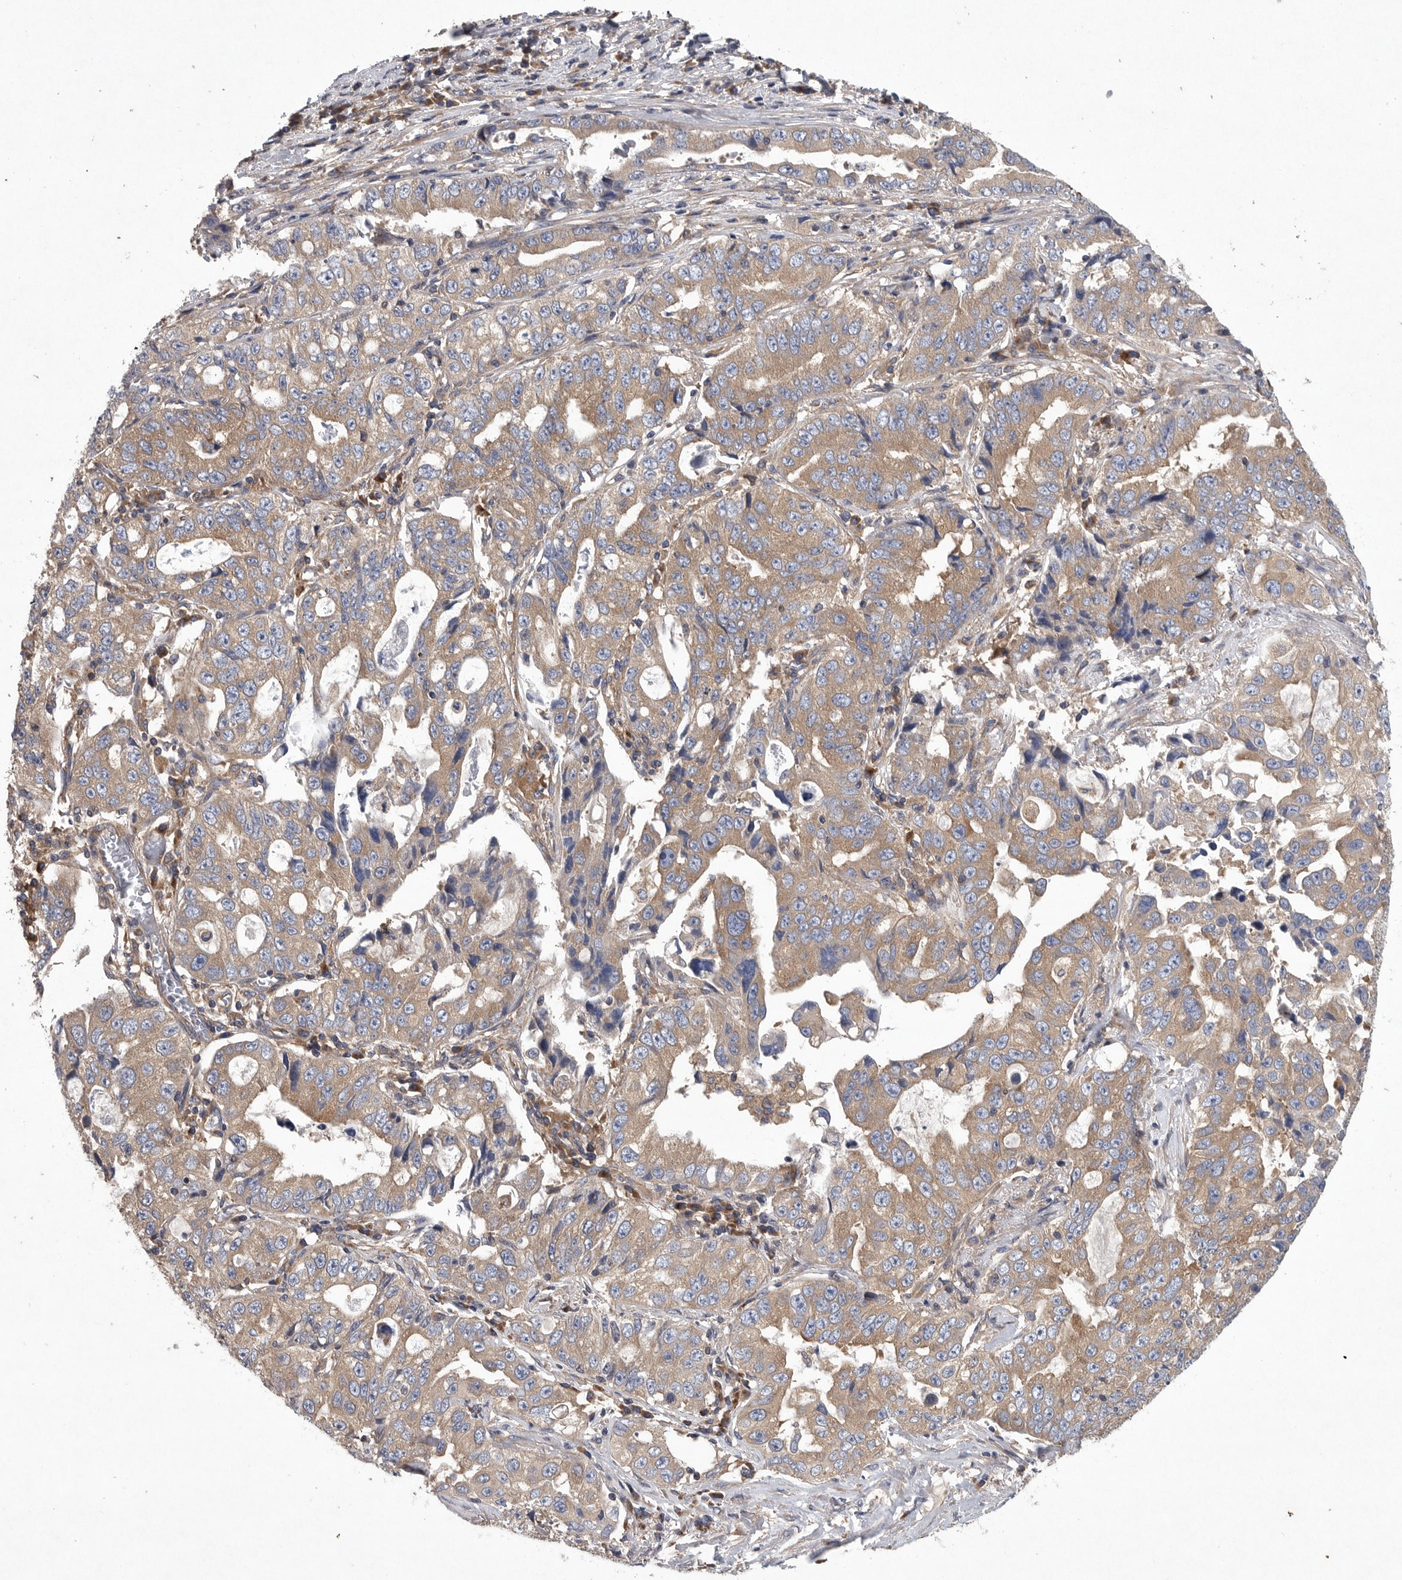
{"staining": {"intensity": "moderate", "quantity": ">75%", "location": "cytoplasmic/membranous"}, "tissue": "lung cancer", "cell_type": "Tumor cells", "image_type": "cancer", "snomed": [{"axis": "morphology", "description": "Adenocarcinoma, NOS"}, {"axis": "topography", "description": "Lung"}], "caption": "High-magnification brightfield microscopy of lung cancer stained with DAB (3,3'-diaminobenzidine) (brown) and counterstained with hematoxylin (blue). tumor cells exhibit moderate cytoplasmic/membranous positivity is present in about>75% of cells.", "gene": "OXR1", "patient": {"sex": "female", "age": 51}}